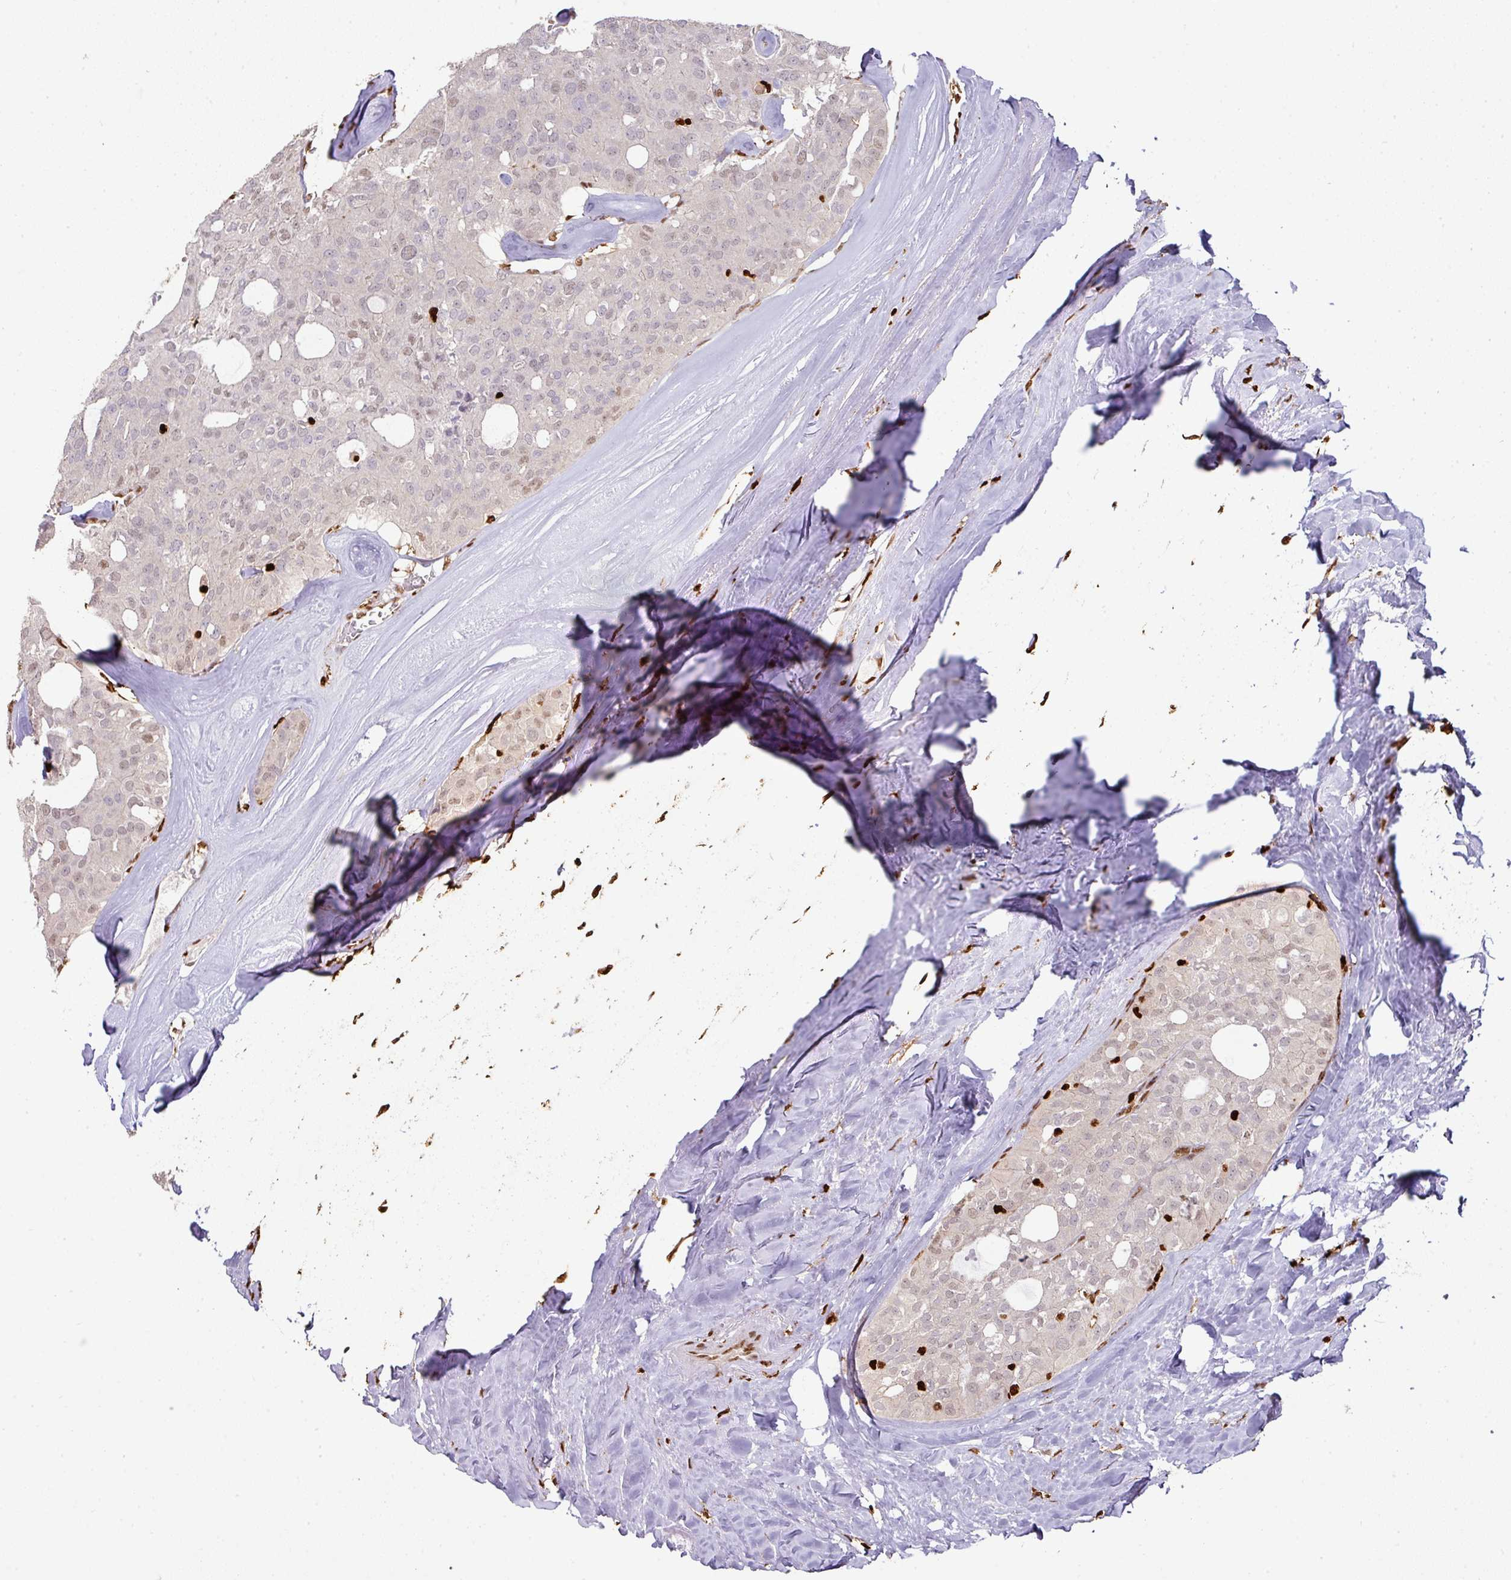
{"staining": {"intensity": "weak", "quantity": "<25%", "location": "nuclear"}, "tissue": "thyroid cancer", "cell_type": "Tumor cells", "image_type": "cancer", "snomed": [{"axis": "morphology", "description": "Follicular adenoma carcinoma, NOS"}, {"axis": "topography", "description": "Thyroid gland"}], "caption": "The image shows no significant positivity in tumor cells of thyroid cancer (follicular adenoma carcinoma). The staining is performed using DAB brown chromogen with nuclei counter-stained in using hematoxylin.", "gene": "SAMHD1", "patient": {"sex": "male", "age": 75}}